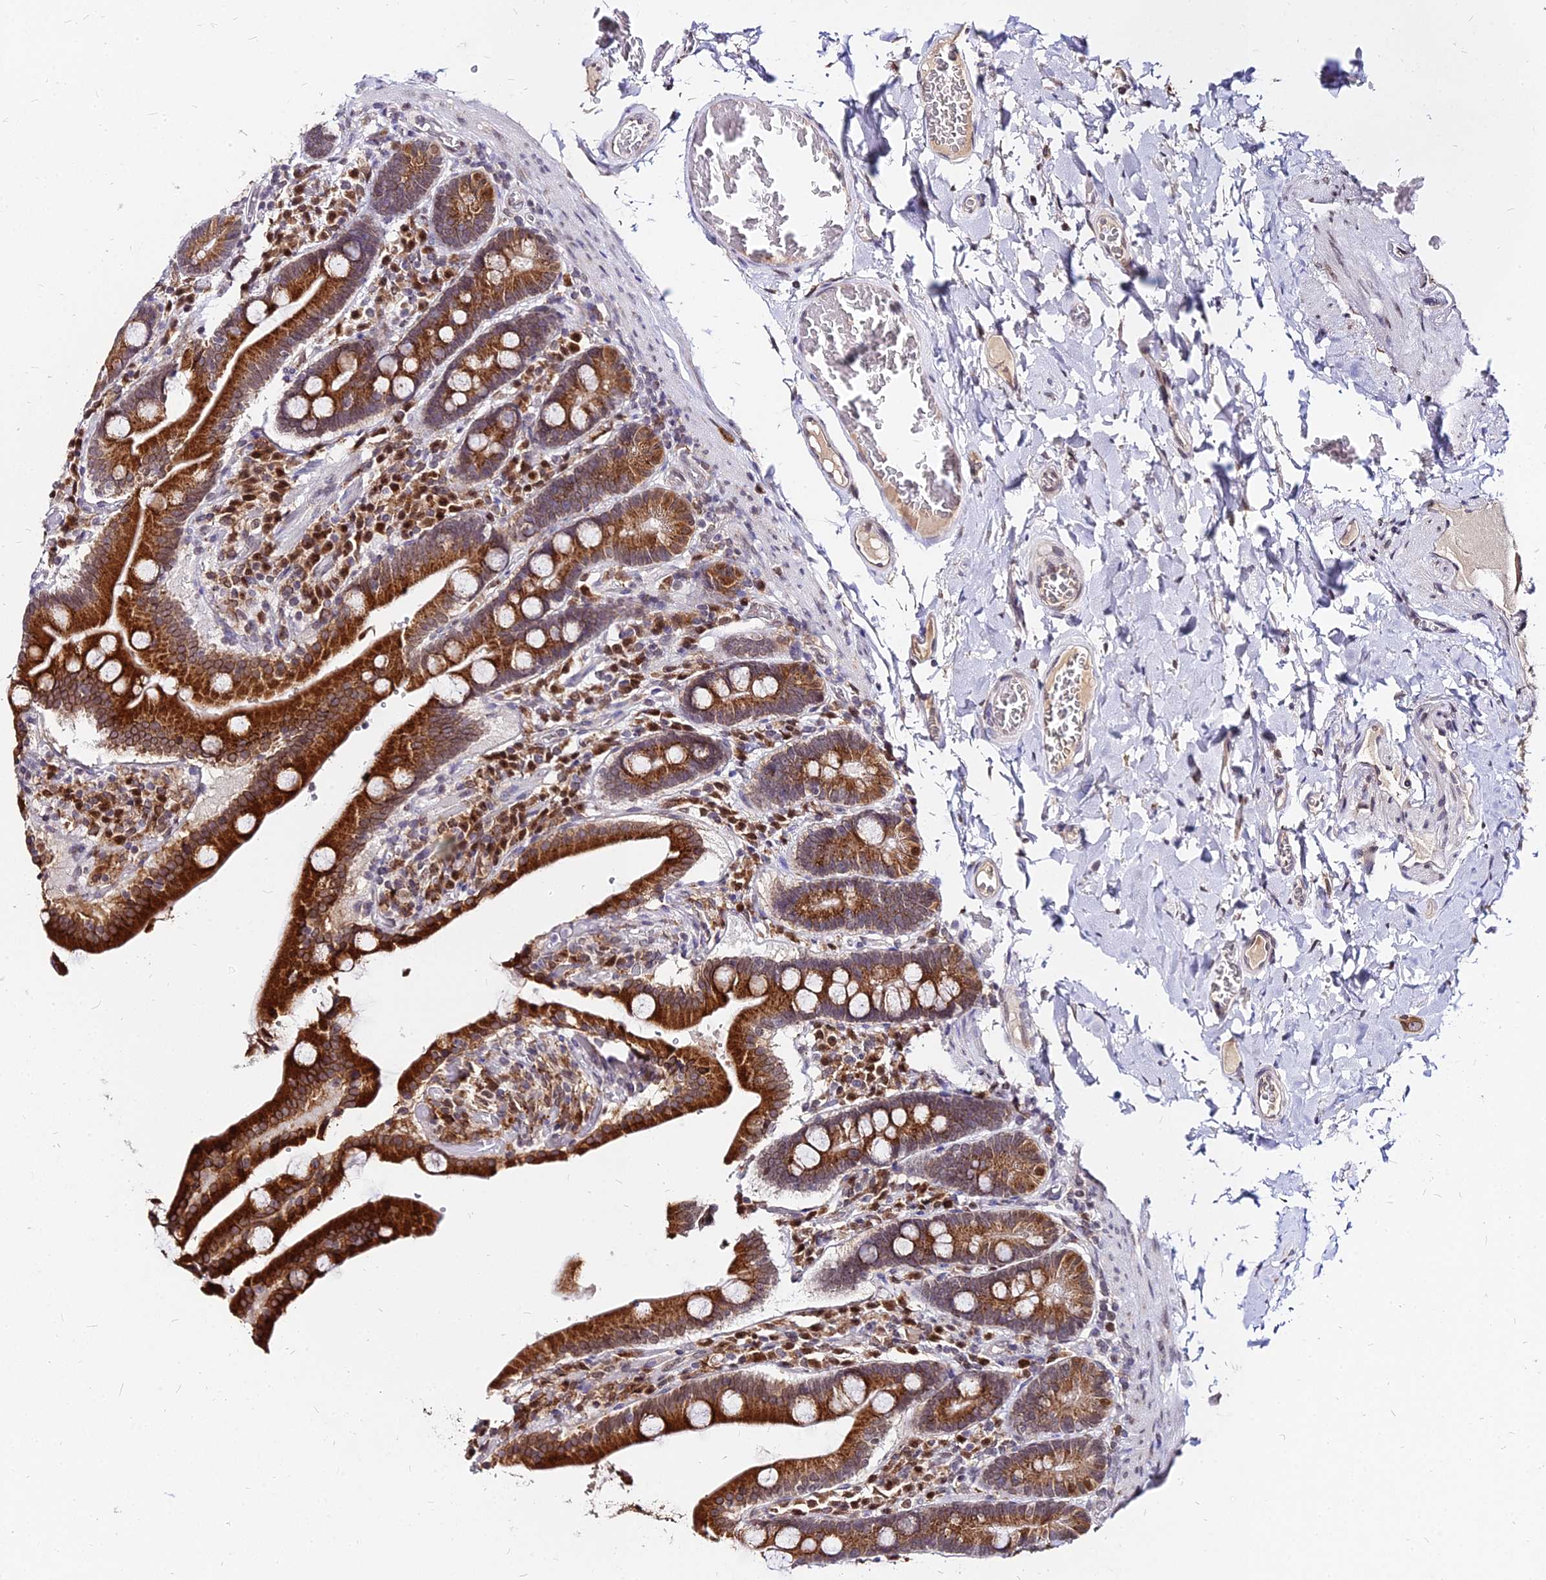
{"staining": {"intensity": "strong", "quantity": ">75%", "location": "cytoplasmic/membranous"}, "tissue": "duodenum", "cell_type": "Glandular cells", "image_type": "normal", "snomed": [{"axis": "morphology", "description": "Normal tissue, NOS"}, {"axis": "topography", "description": "Duodenum"}], "caption": "Strong cytoplasmic/membranous staining is seen in about >75% of glandular cells in benign duodenum.", "gene": "RNF121", "patient": {"sex": "female", "age": 62}}